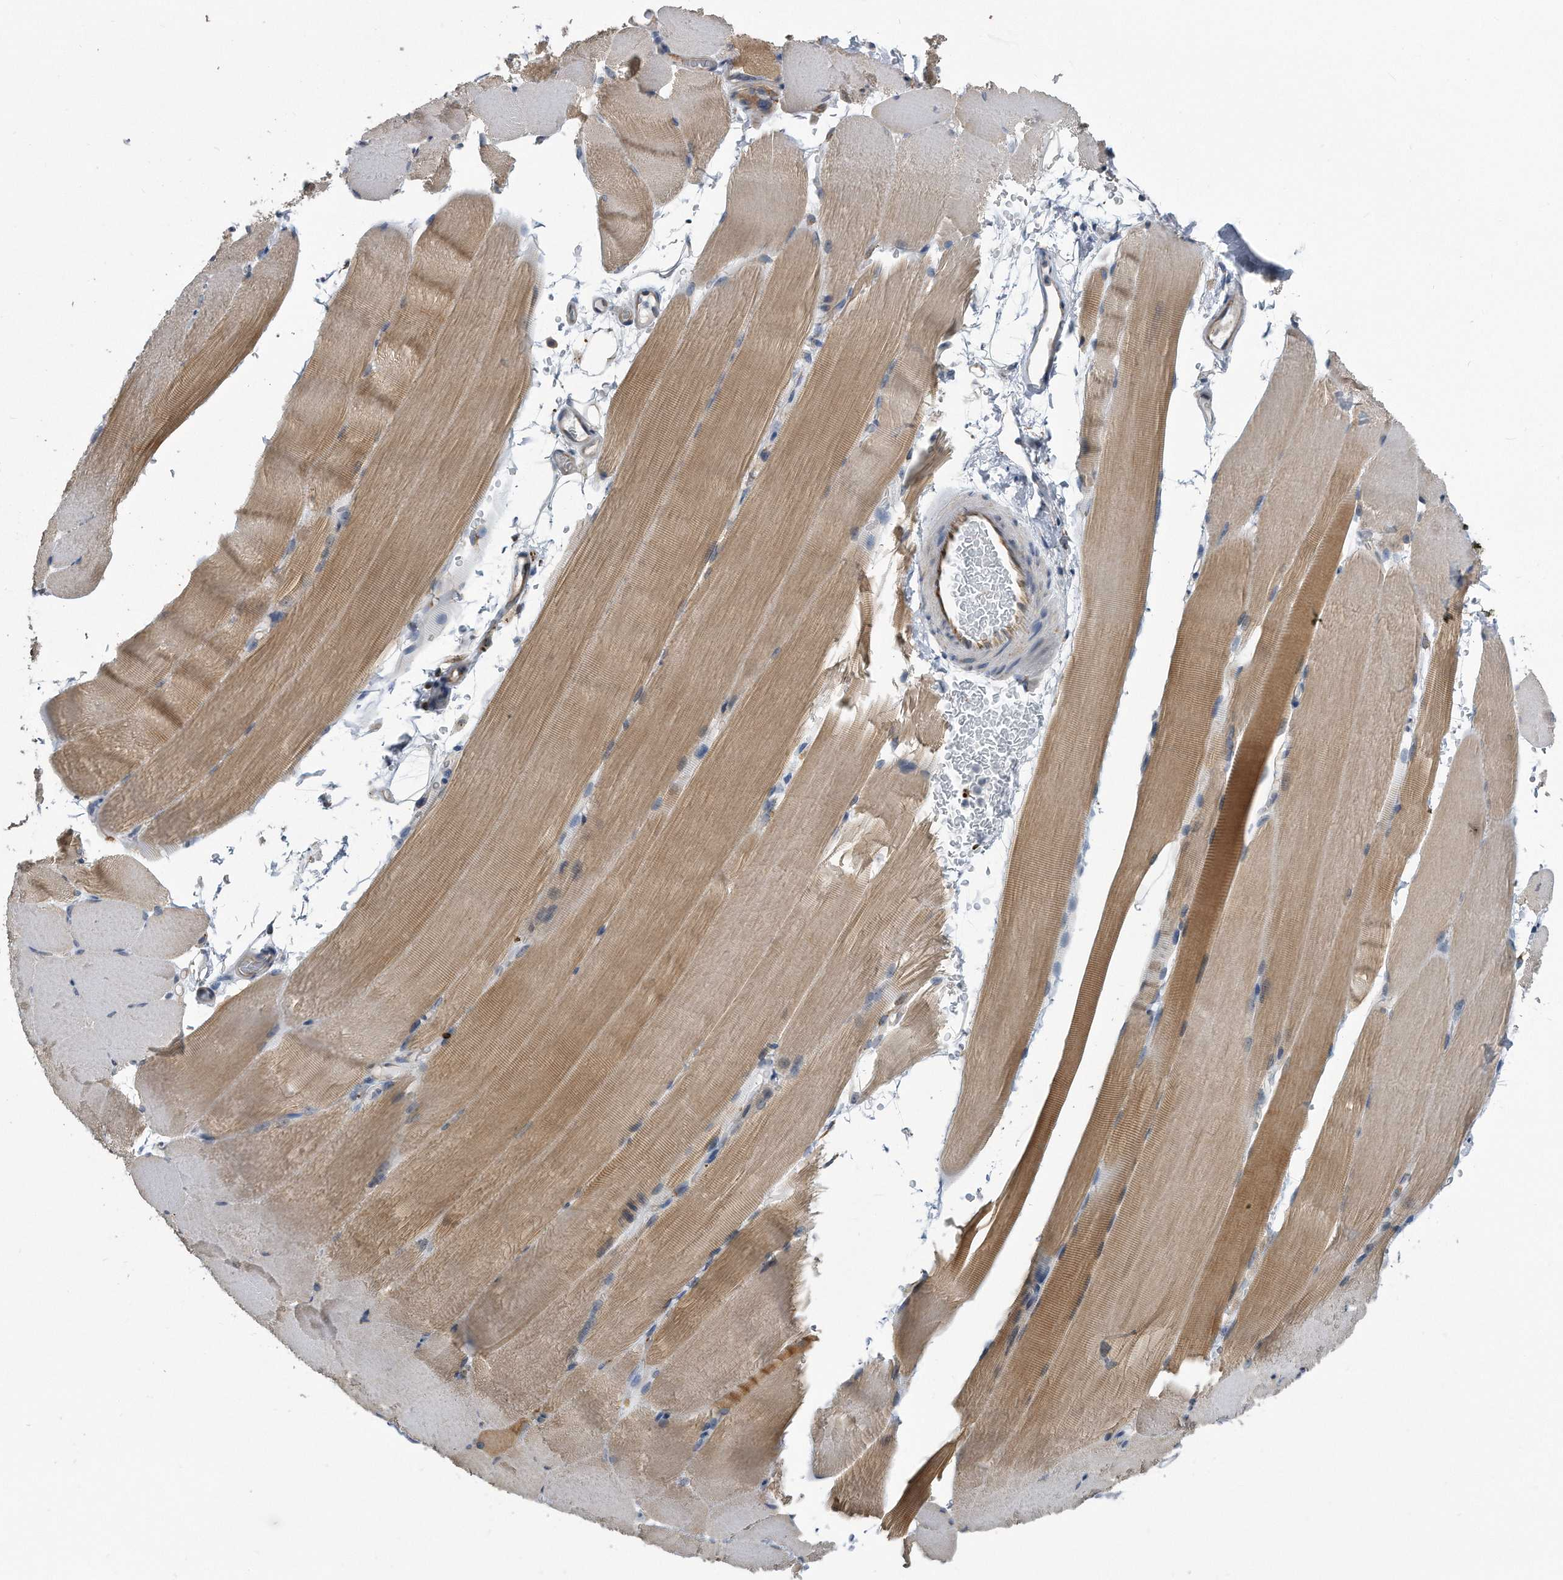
{"staining": {"intensity": "moderate", "quantity": "25%-75%", "location": "cytoplasmic/membranous"}, "tissue": "skeletal muscle", "cell_type": "Myocytes", "image_type": "normal", "snomed": [{"axis": "morphology", "description": "Normal tissue, NOS"}, {"axis": "topography", "description": "Skeletal muscle"}, {"axis": "topography", "description": "Parathyroid gland"}], "caption": "Protein analysis of unremarkable skeletal muscle displays moderate cytoplasmic/membranous positivity in about 25%-75% of myocytes. (DAB (3,3'-diaminobenzidine) IHC, brown staining for protein, blue staining for nuclei).", "gene": "CCDC47", "patient": {"sex": "female", "age": 37}}